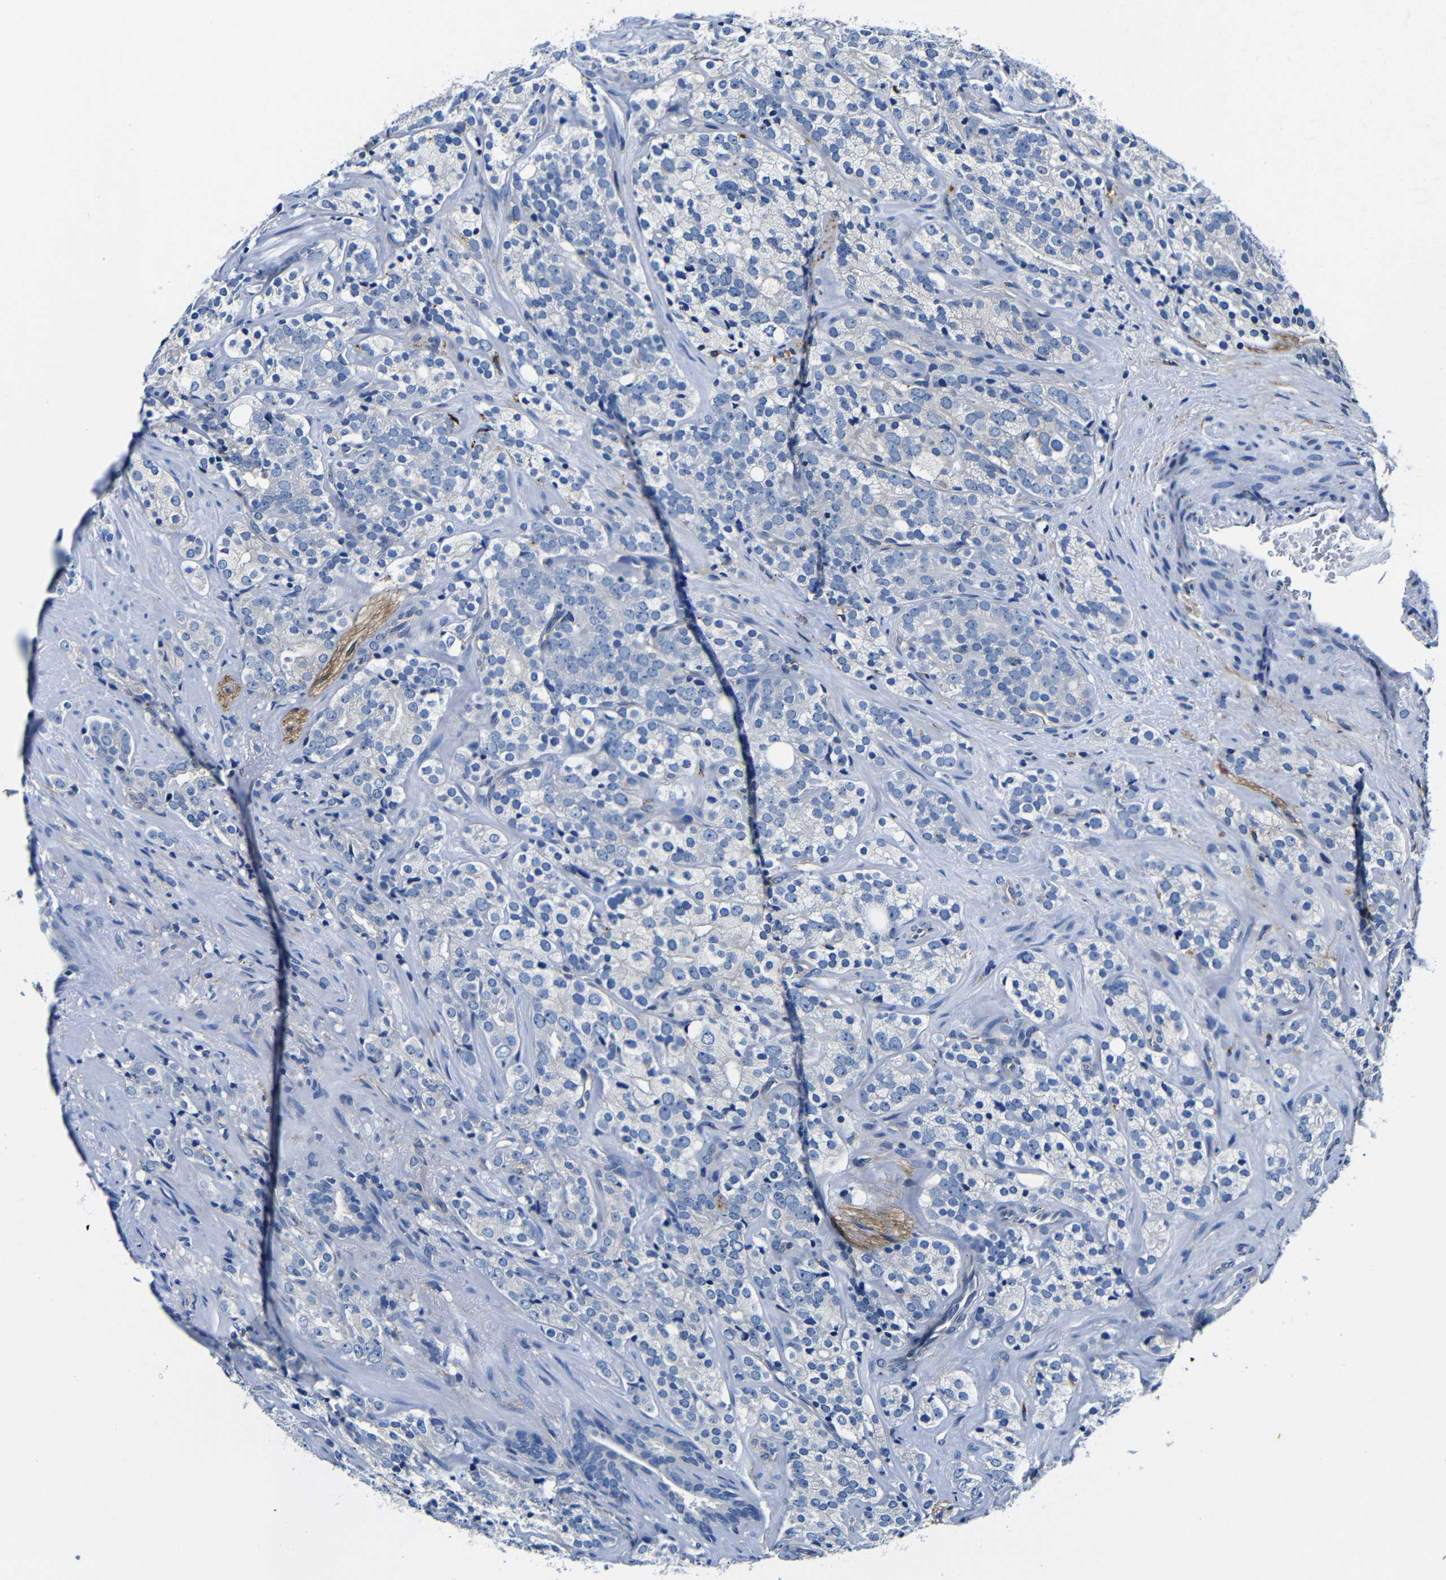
{"staining": {"intensity": "negative", "quantity": "none", "location": "none"}, "tissue": "prostate cancer", "cell_type": "Tumor cells", "image_type": "cancer", "snomed": [{"axis": "morphology", "description": "Adenocarcinoma, High grade"}, {"axis": "topography", "description": "Prostate"}], "caption": "Immunohistochemistry image of prostate cancer stained for a protein (brown), which displays no expression in tumor cells. (Brightfield microscopy of DAB immunohistochemistry (IHC) at high magnification).", "gene": "GIMAP2", "patient": {"sex": "male", "age": 71}}